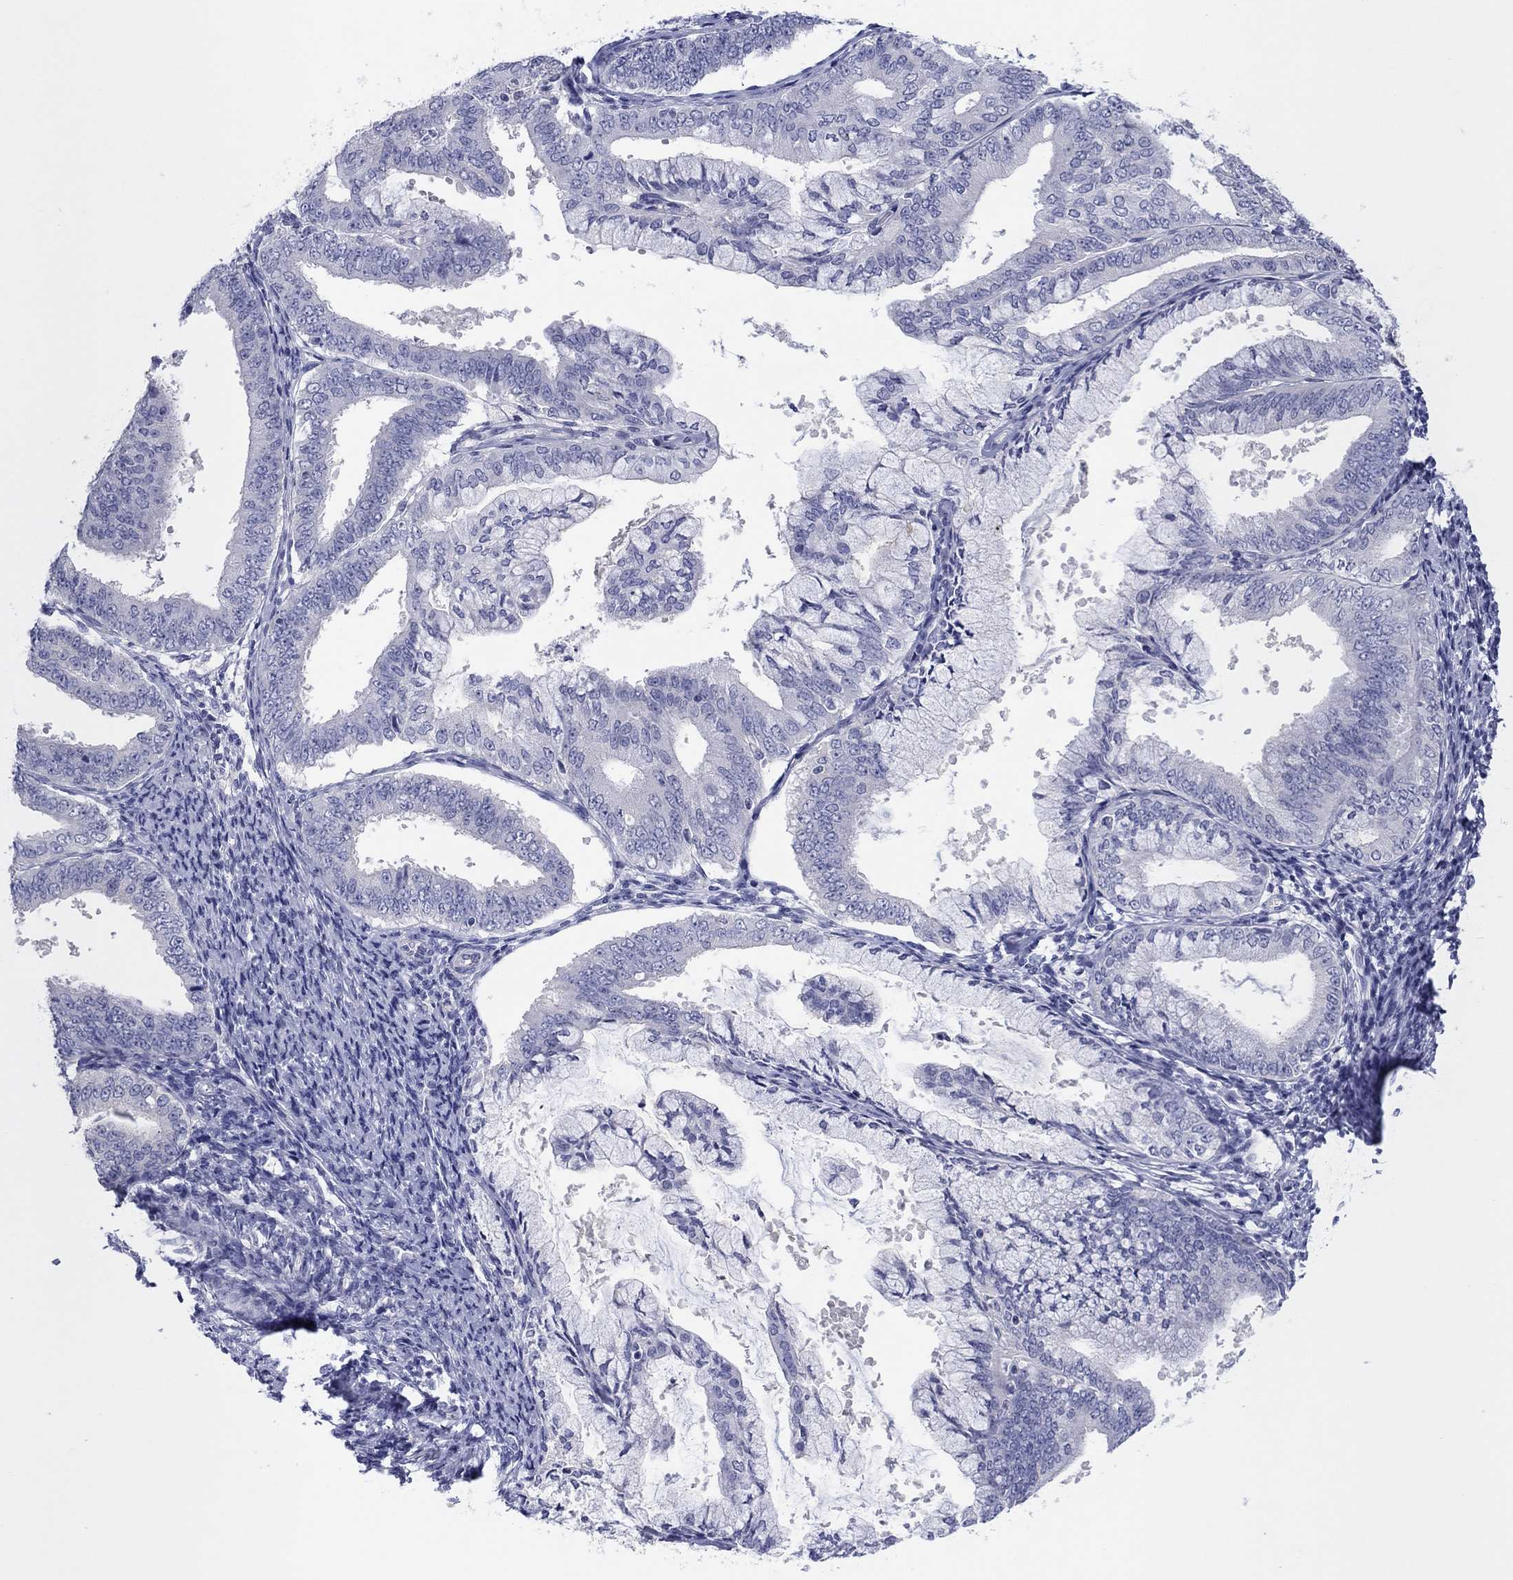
{"staining": {"intensity": "negative", "quantity": "none", "location": "none"}, "tissue": "endometrial cancer", "cell_type": "Tumor cells", "image_type": "cancer", "snomed": [{"axis": "morphology", "description": "Adenocarcinoma, NOS"}, {"axis": "topography", "description": "Endometrium"}], "caption": "A high-resolution photomicrograph shows immunohistochemistry staining of endometrial cancer, which demonstrates no significant staining in tumor cells.", "gene": "CPNE6", "patient": {"sex": "female", "age": 63}}